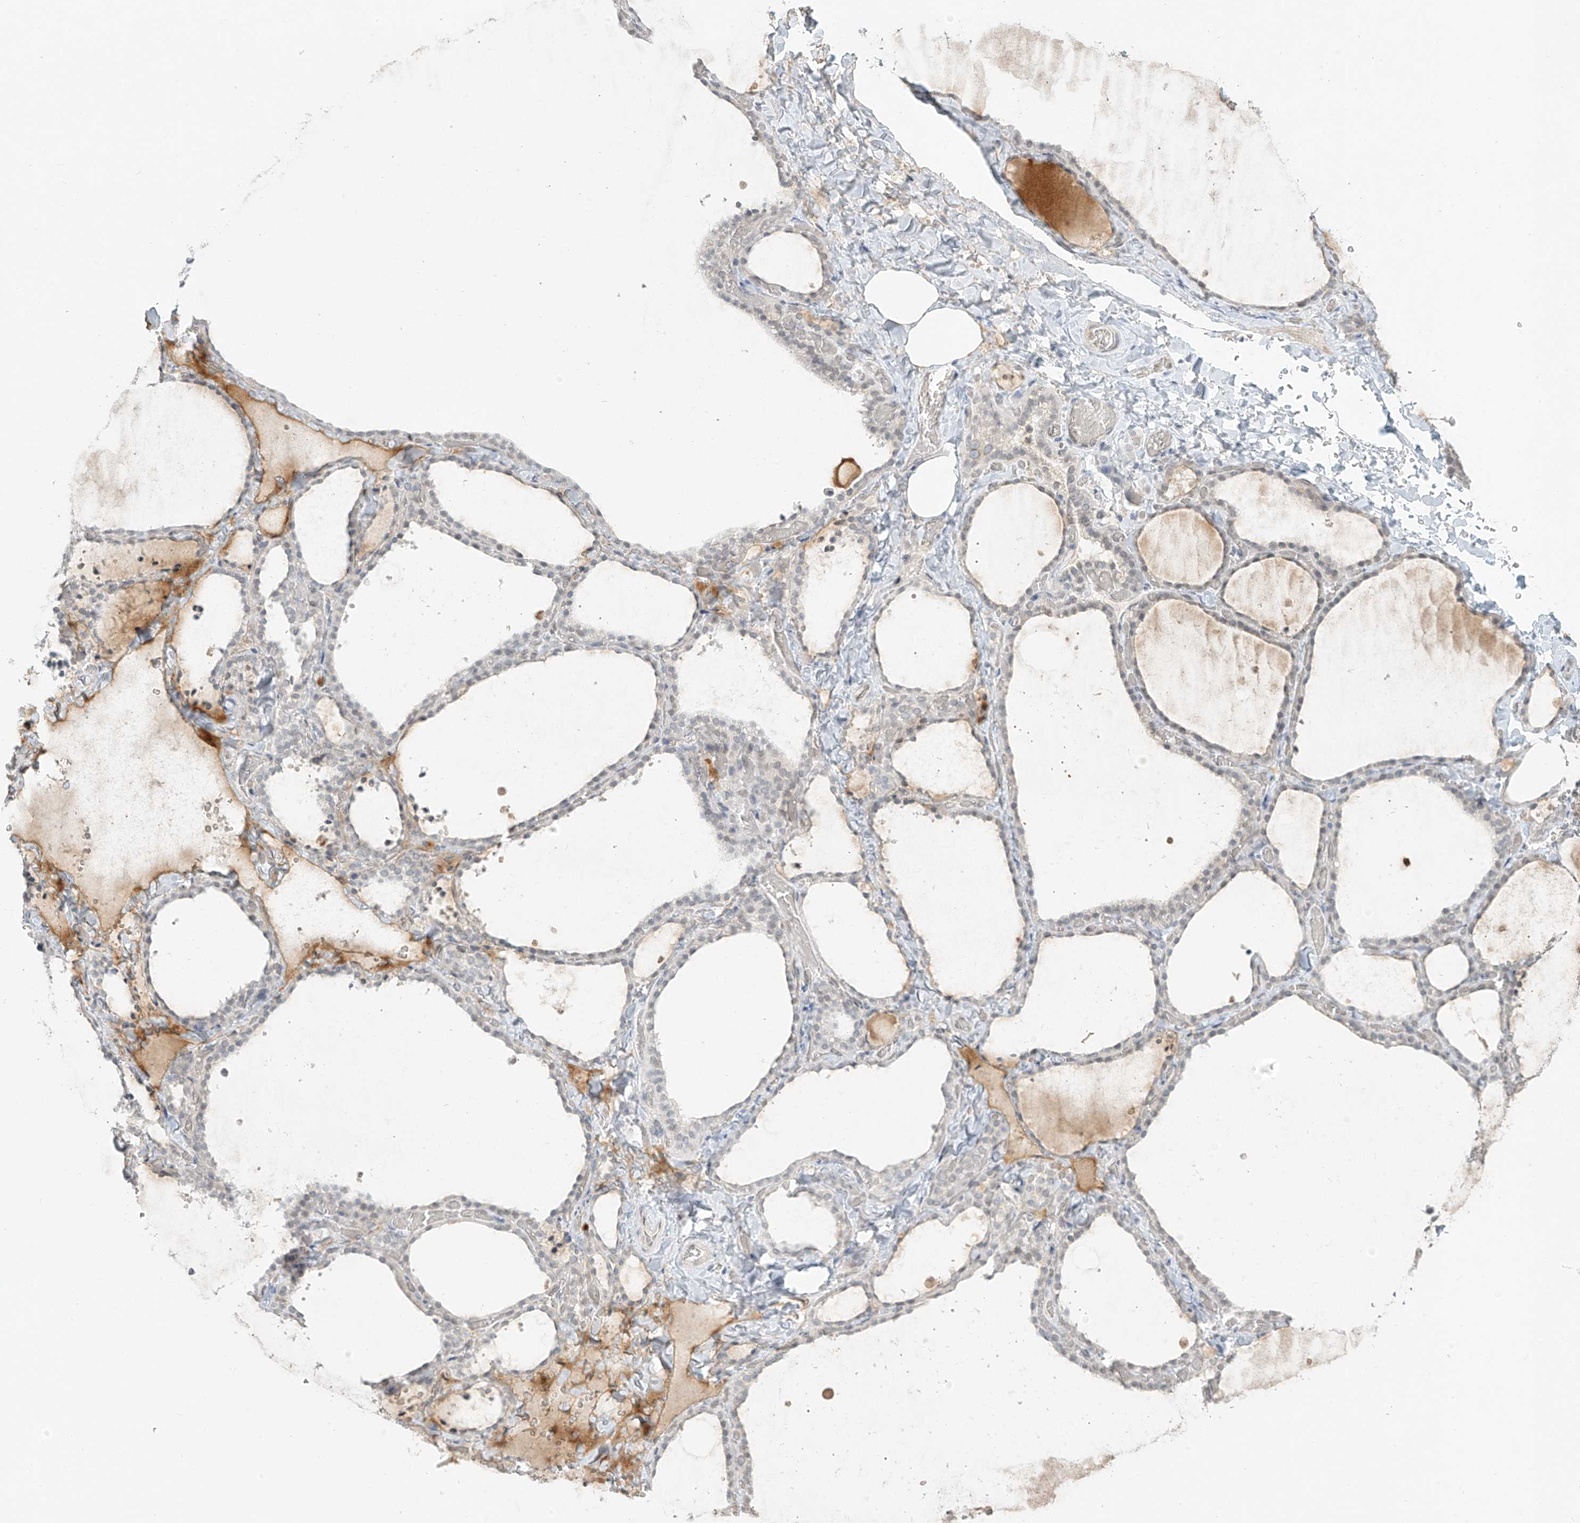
{"staining": {"intensity": "negative", "quantity": "none", "location": "none"}, "tissue": "thyroid gland", "cell_type": "Glandular cells", "image_type": "normal", "snomed": [{"axis": "morphology", "description": "Normal tissue, NOS"}, {"axis": "topography", "description": "Thyroid gland"}], "caption": "Immunohistochemistry (IHC) of unremarkable thyroid gland displays no staining in glandular cells. (DAB IHC visualized using brightfield microscopy, high magnification).", "gene": "OSBPL7", "patient": {"sex": "female", "age": 22}}